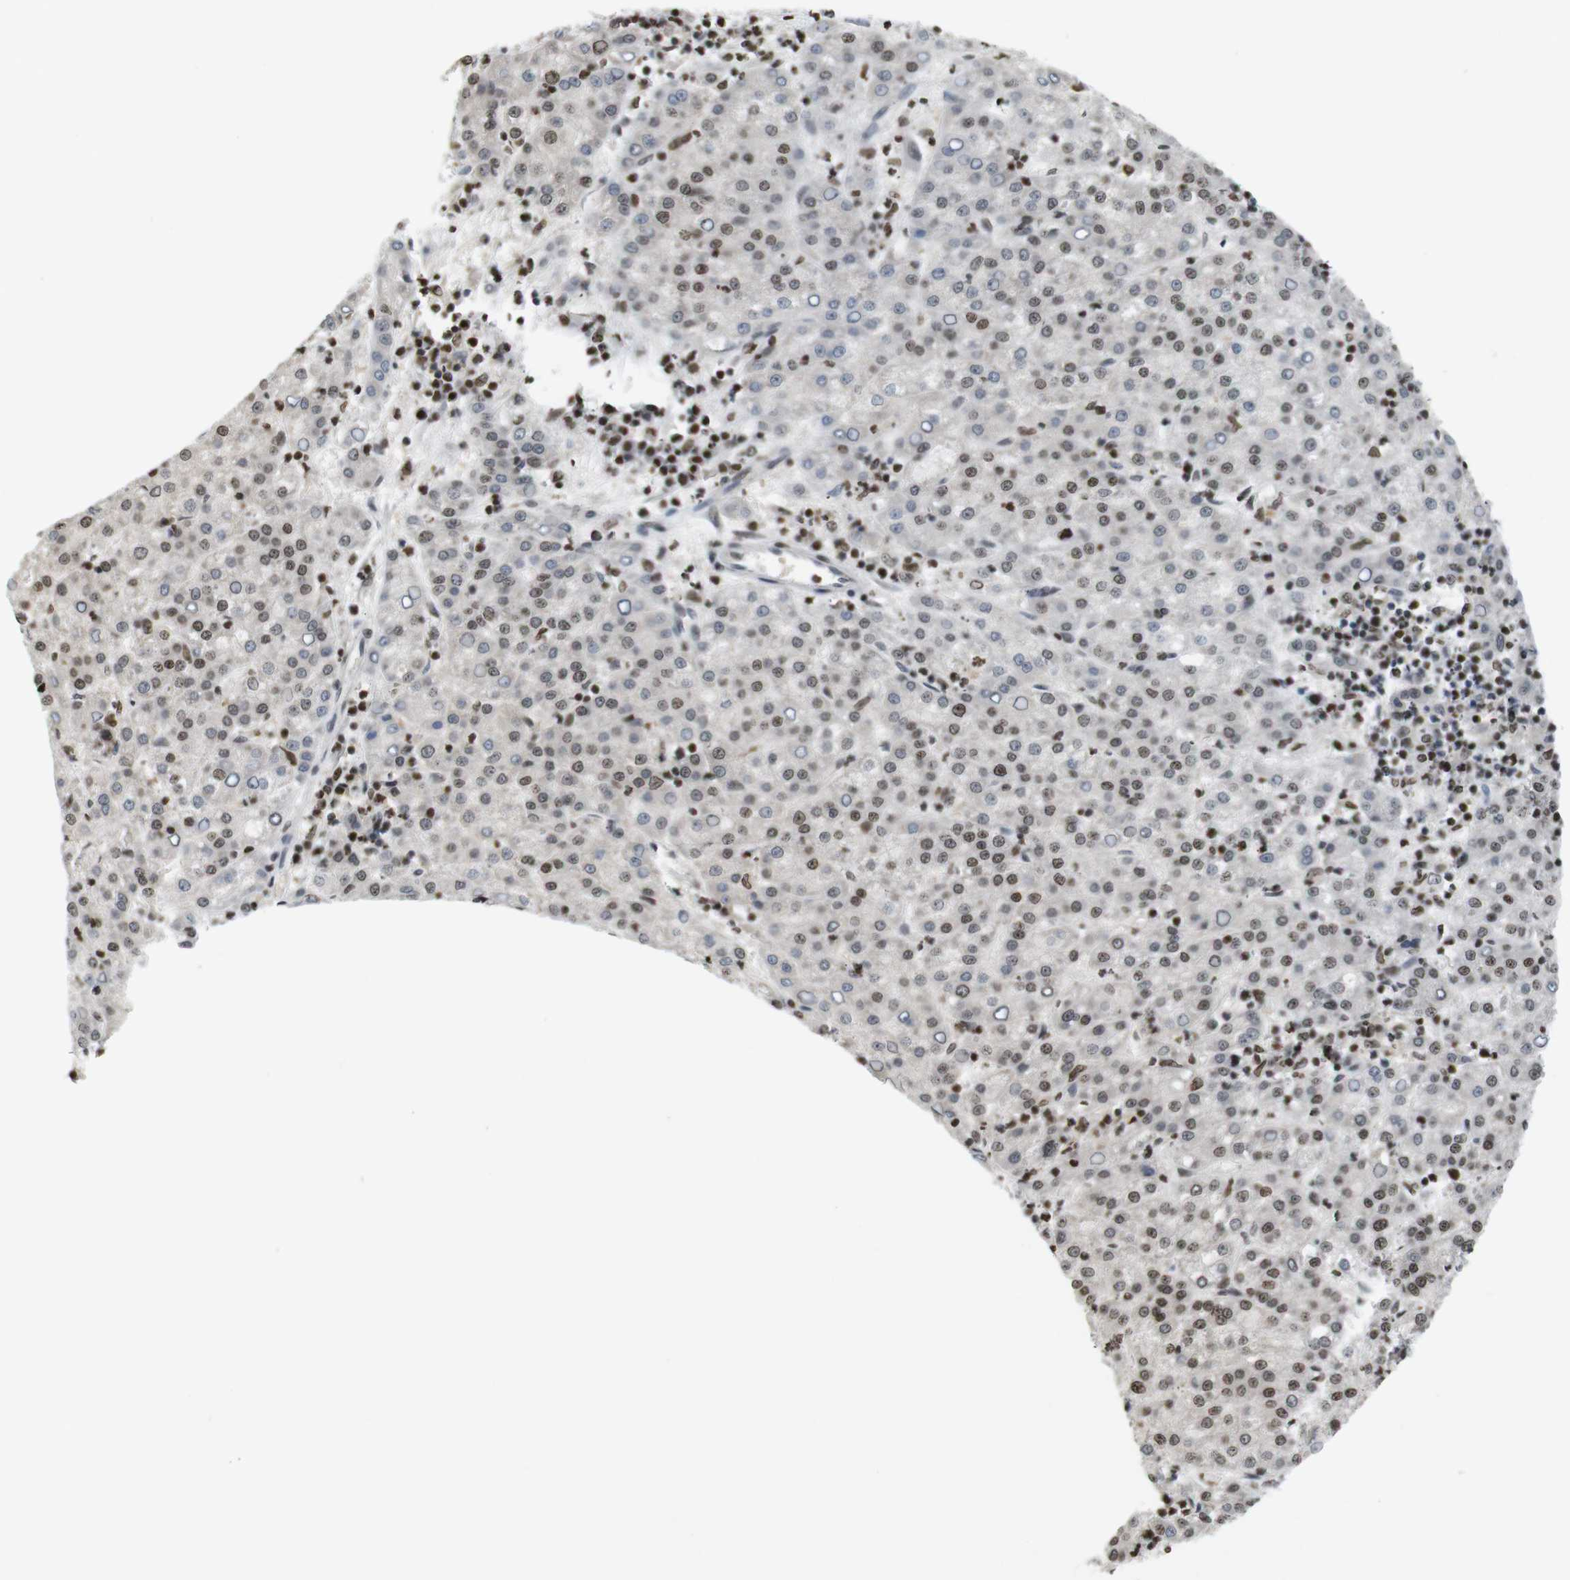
{"staining": {"intensity": "moderate", "quantity": "25%-75%", "location": "nuclear"}, "tissue": "liver cancer", "cell_type": "Tumor cells", "image_type": "cancer", "snomed": [{"axis": "morphology", "description": "Carcinoma, Hepatocellular, NOS"}, {"axis": "topography", "description": "Liver"}], "caption": "Human liver hepatocellular carcinoma stained with a brown dye demonstrates moderate nuclear positive expression in about 25%-75% of tumor cells.", "gene": "MBD1", "patient": {"sex": "female", "age": 58}}